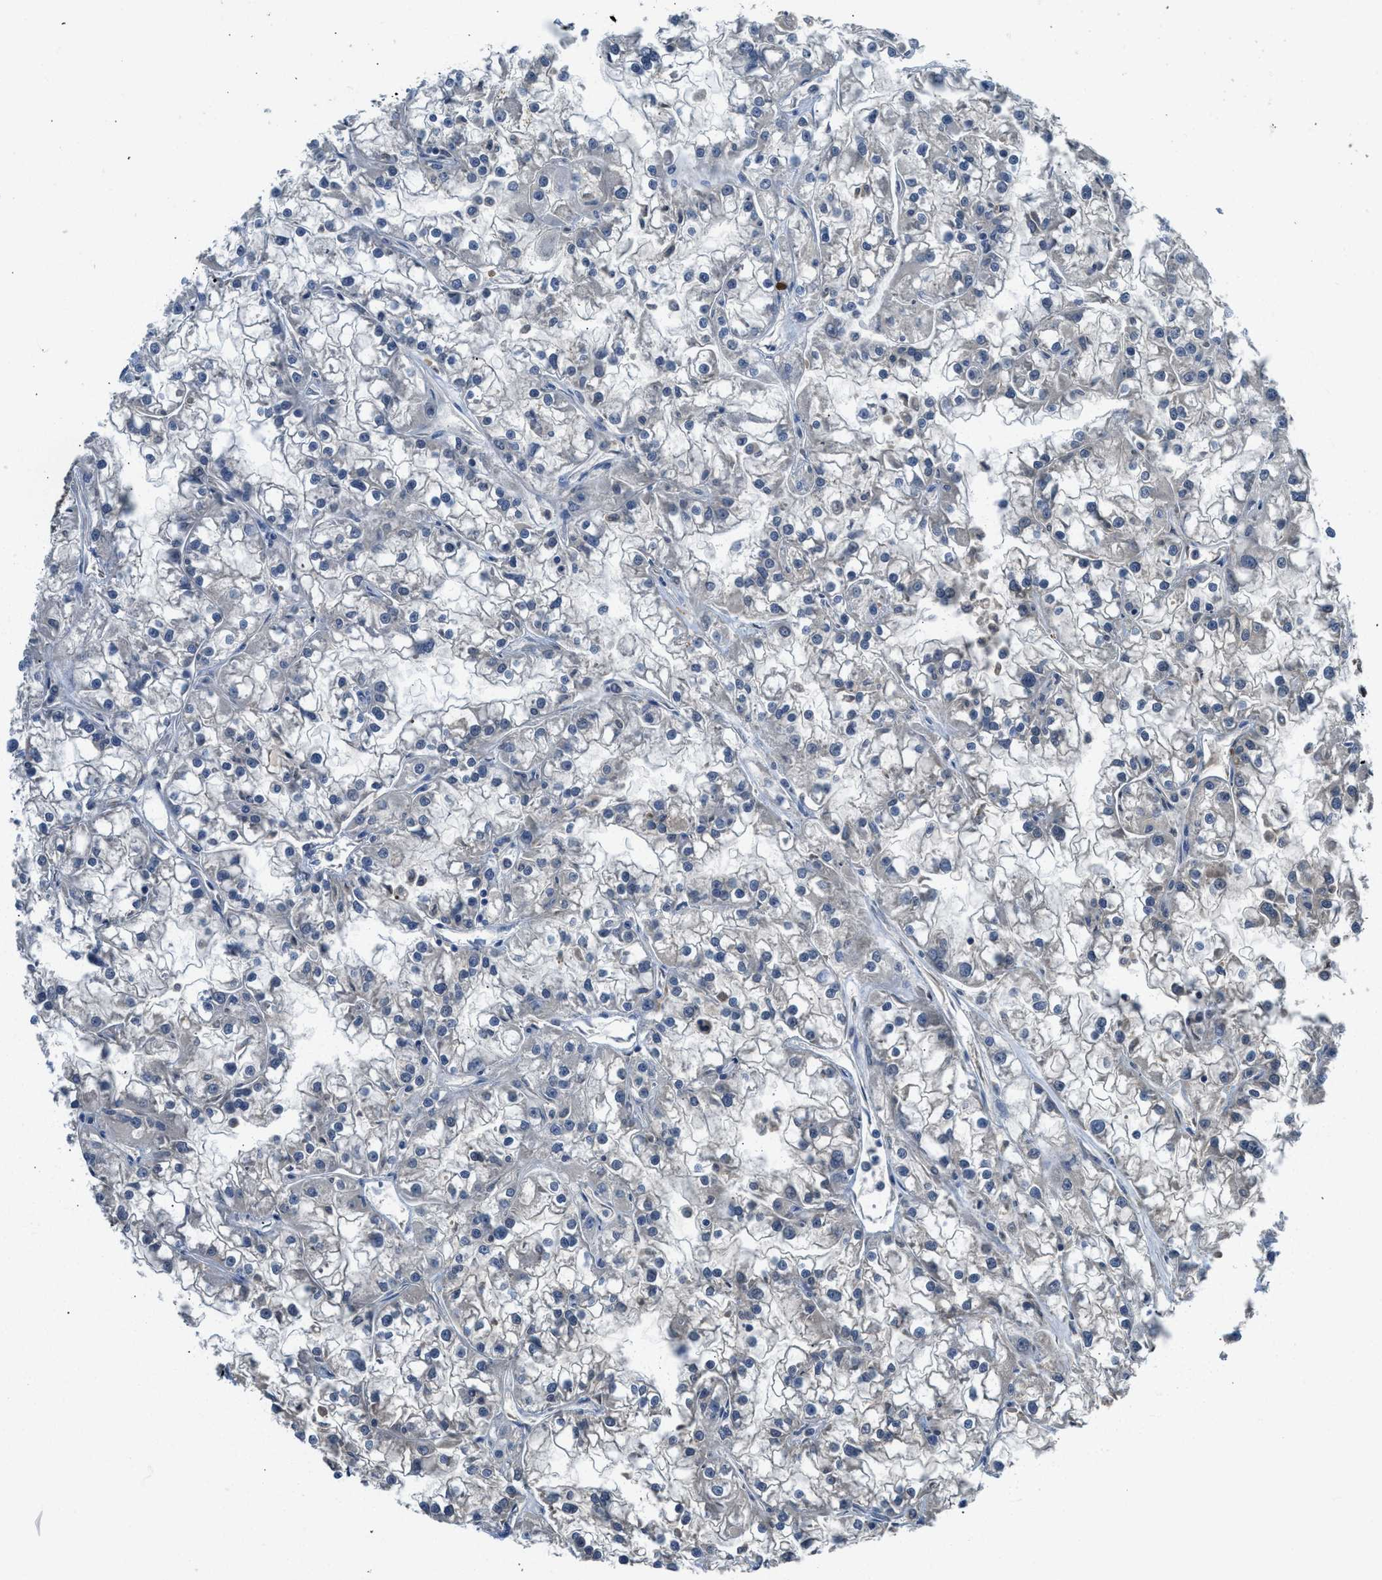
{"staining": {"intensity": "negative", "quantity": "none", "location": "none"}, "tissue": "renal cancer", "cell_type": "Tumor cells", "image_type": "cancer", "snomed": [{"axis": "morphology", "description": "Adenocarcinoma, NOS"}, {"axis": "topography", "description": "Kidney"}], "caption": "Micrograph shows no significant protein staining in tumor cells of adenocarcinoma (renal).", "gene": "ALX1", "patient": {"sex": "female", "age": 52}}